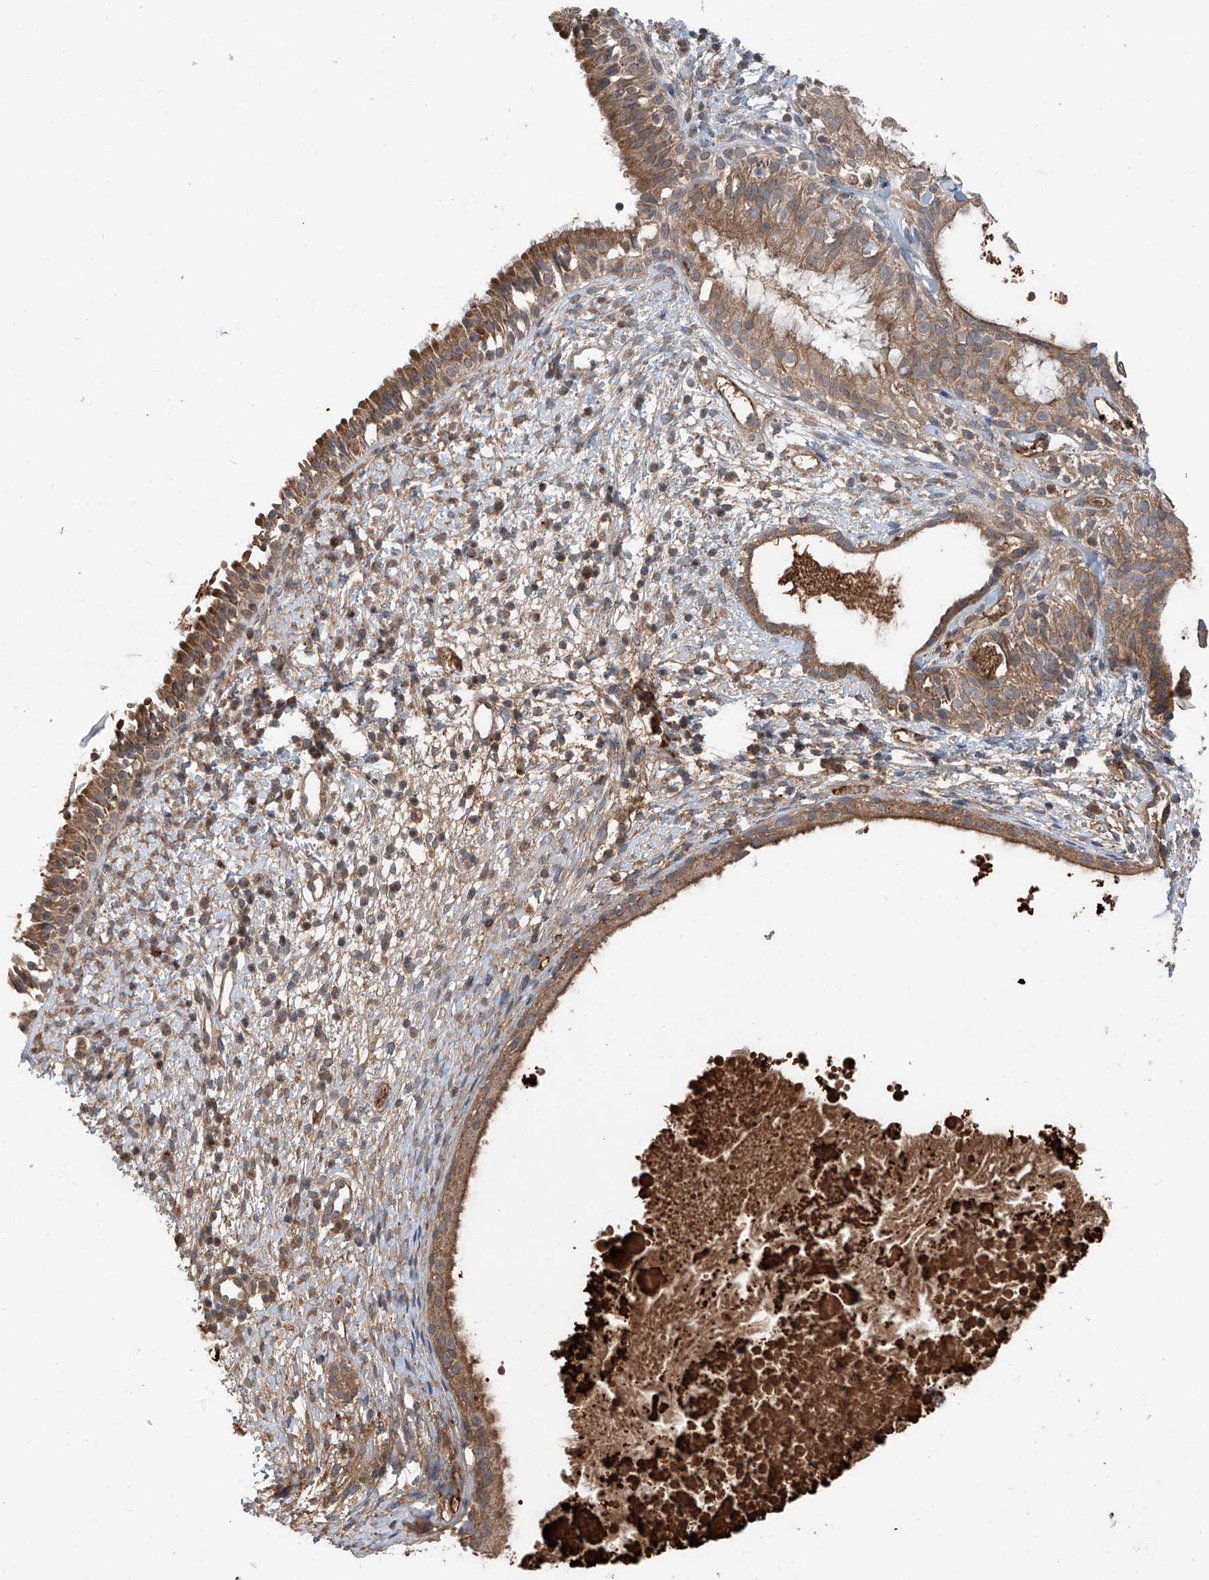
{"staining": {"intensity": "strong", "quantity": ">75%", "location": "cytoplasmic/membranous"}, "tissue": "nasopharynx", "cell_type": "Respiratory epithelial cells", "image_type": "normal", "snomed": [{"axis": "morphology", "description": "Normal tissue, NOS"}, {"axis": "topography", "description": "Nasopharynx"}], "caption": "Protein analysis of normal nasopharynx demonstrates strong cytoplasmic/membranous positivity in about >75% of respiratory epithelial cells.", "gene": "ADAM23", "patient": {"sex": "male", "age": 22}}